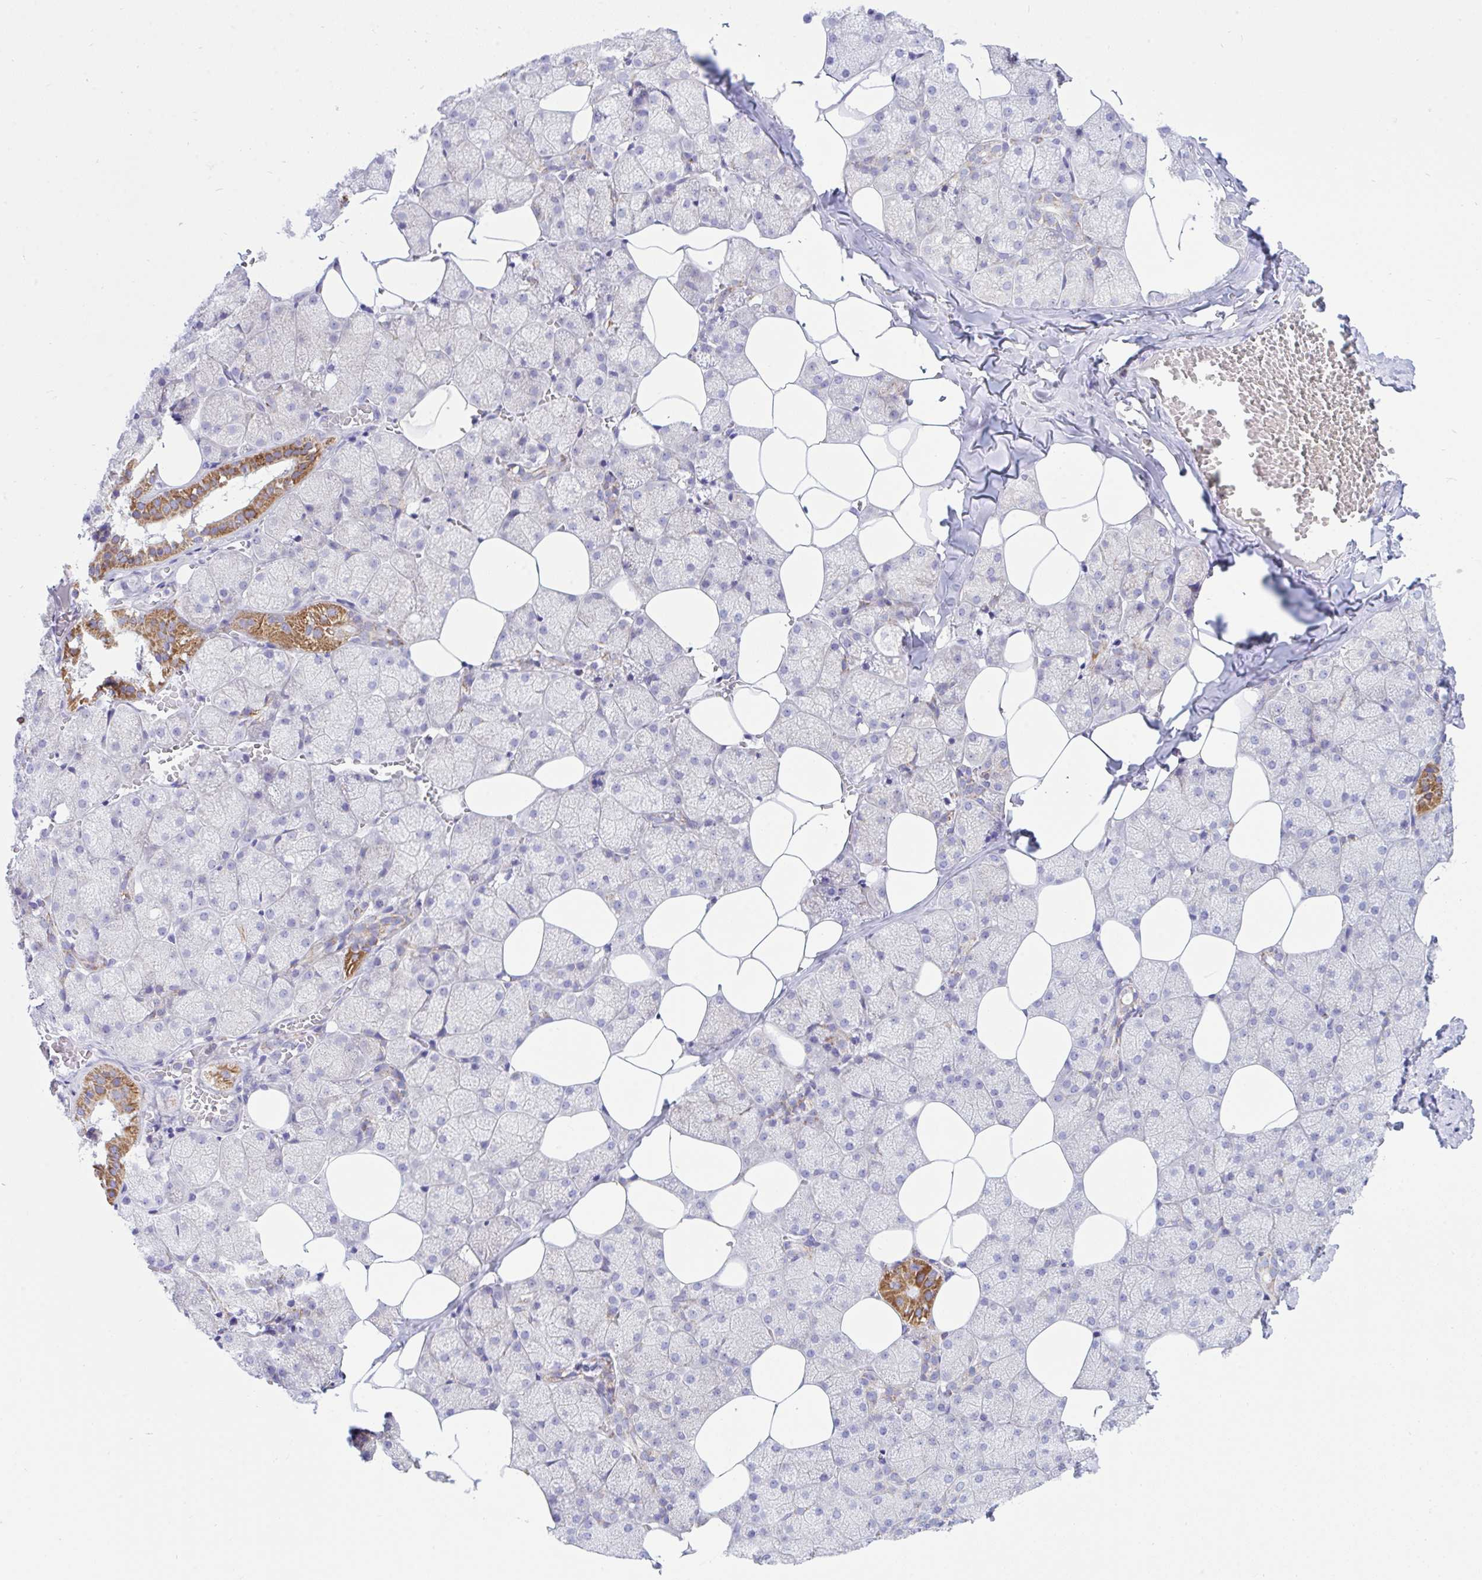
{"staining": {"intensity": "strong", "quantity": "<25%", "location": "cytoplasmic/membranous"}, "tissue": "salivary gland", "cell_type": "Glandular cells", "image_type": "normal", "snomed": [{"axis": "morphology", "description": "Normal tissue, NOS"}, {"axis": "topography", "description": "Salivary gland"}, {"axis": "topography", "description": "Peripheral nerve tissue"}], "caption": "Immunohistochemical staining of benign human salivary gland shows <25% levels of strong cytoplasmic/membranous protein positivity in about <25% of glandular cells.", "gene": "HSPE1", "patient": {"sex": "male", "age": 38}}